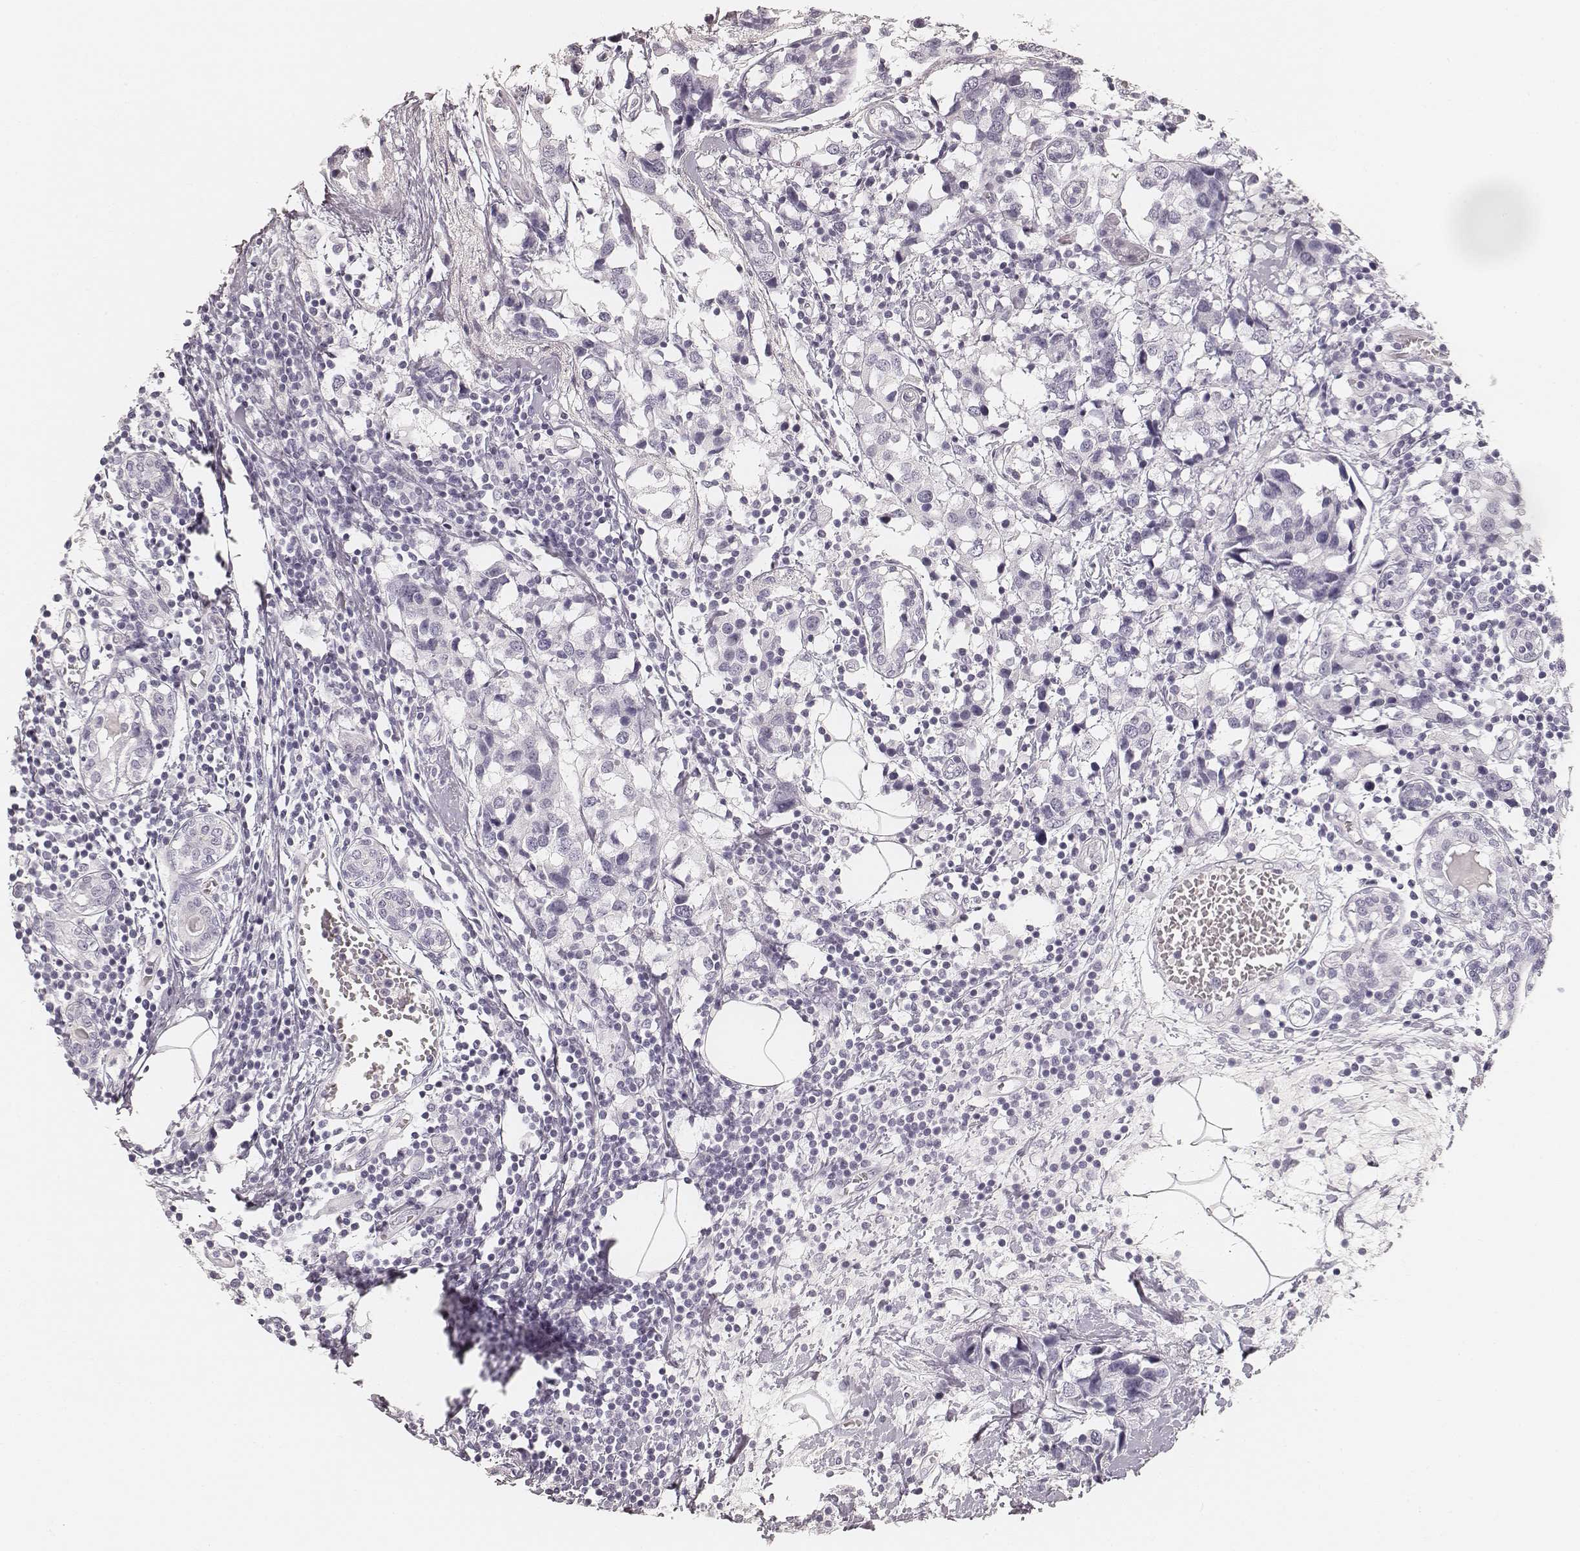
{"staining": {"intensity": "negative", "quantity": "none", "location": "none"}, "tissue": "breast cancer", "cell_type": "Tumor cells", "image_type": "cancer", "snomed": [{"axis": "morphology", "description": "Lobular carcinoma"}, {"axis": "topography", "description": "Breast"}], "caption": "Immunohistochemical staining of human lobular carcinoma (breast) demonstrates no significant positivity in tumor cells. The staining was performed using DAB to visualize the protein expression in brown, while the nuclei were stained in blue with hematoxylin (Magnification: 20x).", "gene": "HNF4G", "patient": {"sex": "female", "age": 59}}